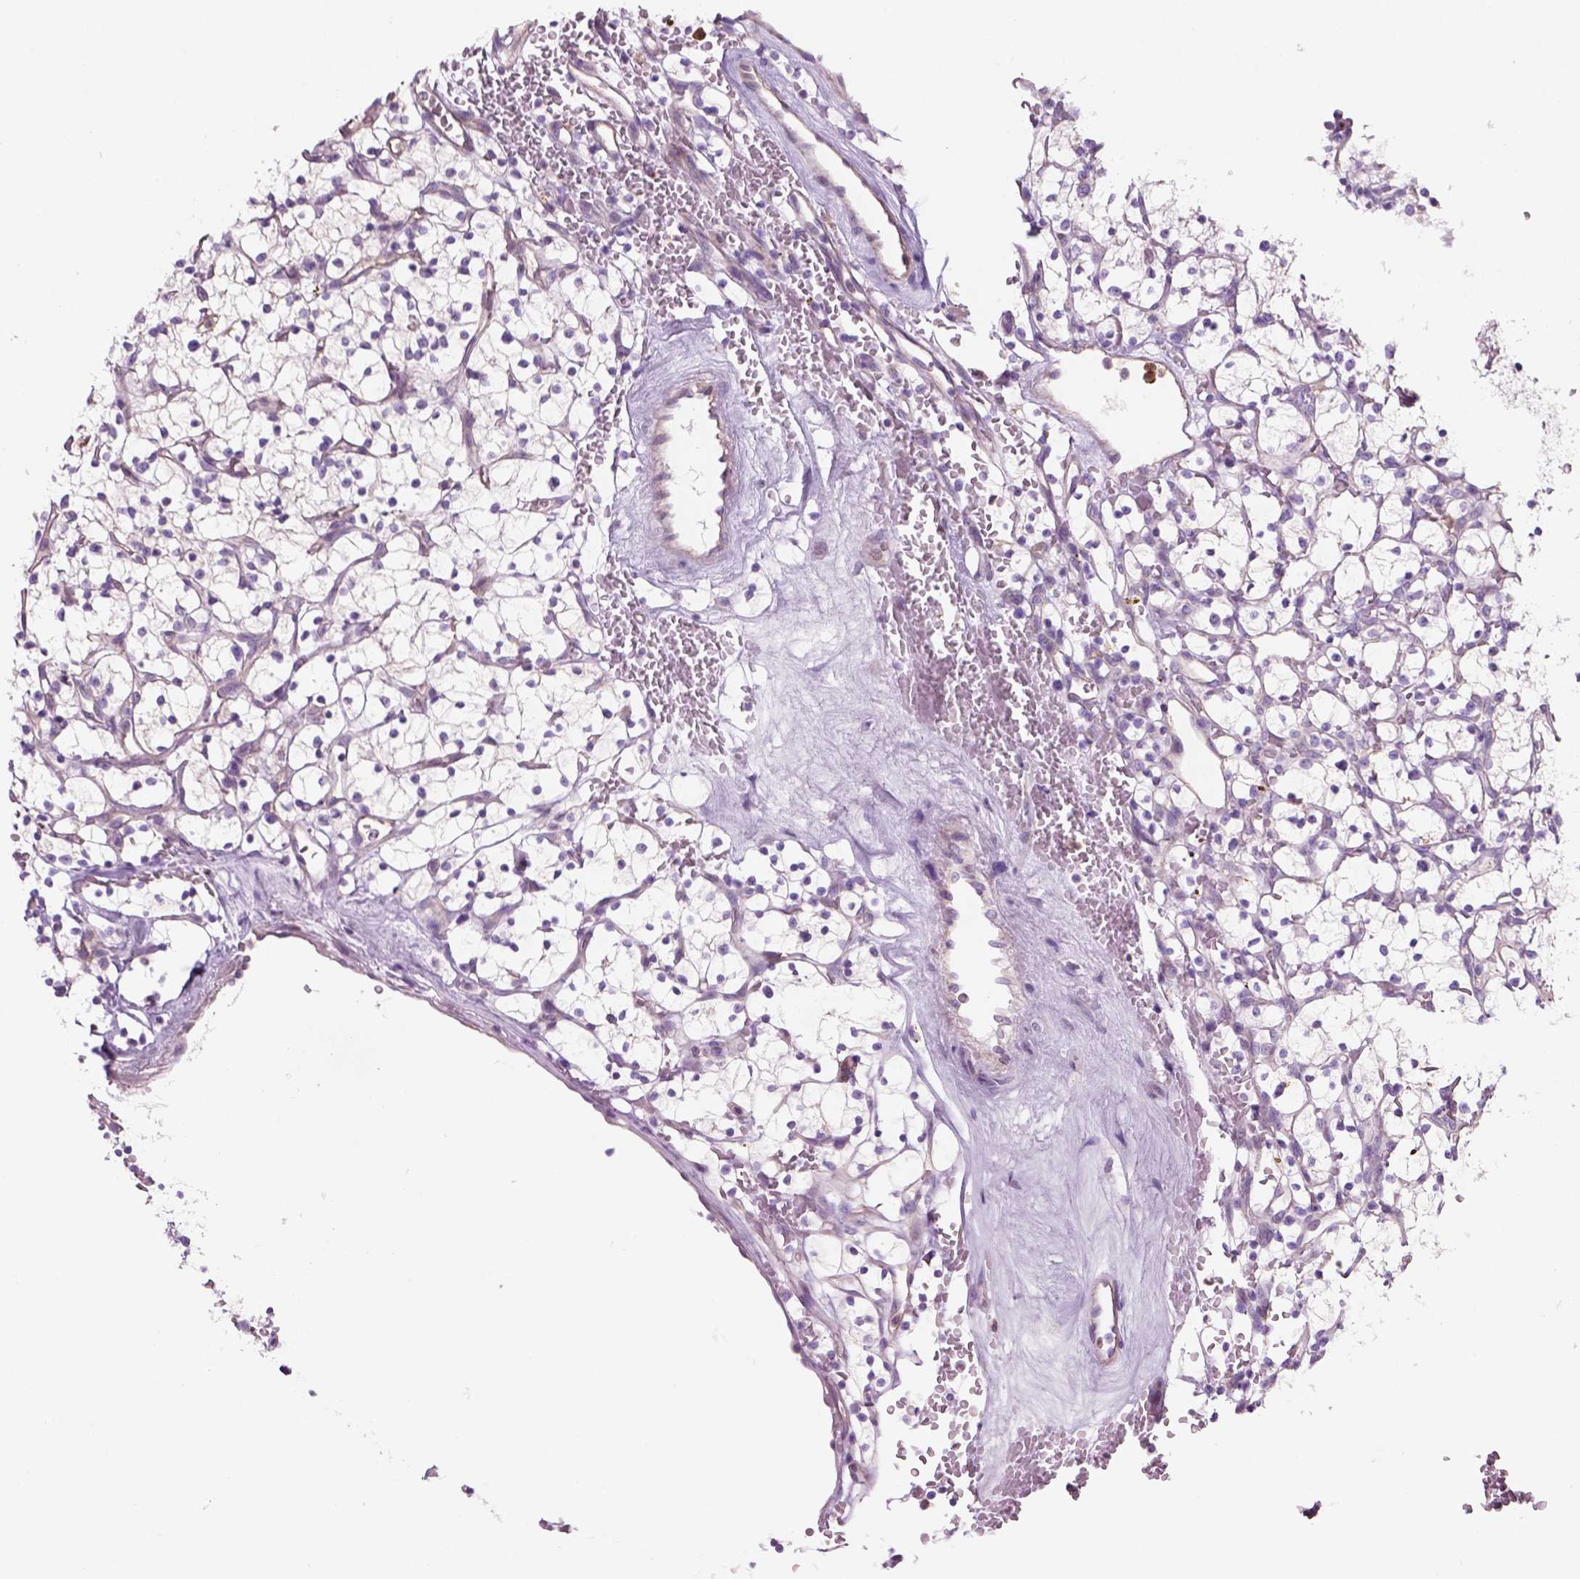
{"staining": {"intensity": "negative", "quantity": "none", "location": "none"}, "tissue": "renal cancer", "cell_type": "Tumor cells", "image_type": "cancer", "snomed": [{"axis": "morphology", "description": "Adenocarcinoma, NOS"}, {"axis": "topography", "description": "Kidney"}], "caption": "IHC histopathology image of neoplastic tissue: renal cancer (adenocarcinoma) stained with DAB (3,3'-diaminobenzidine) reveals no significant protein staining in tumor cells.", "gene": "CD84", "patient": {"sex": "female", "age": 64}}